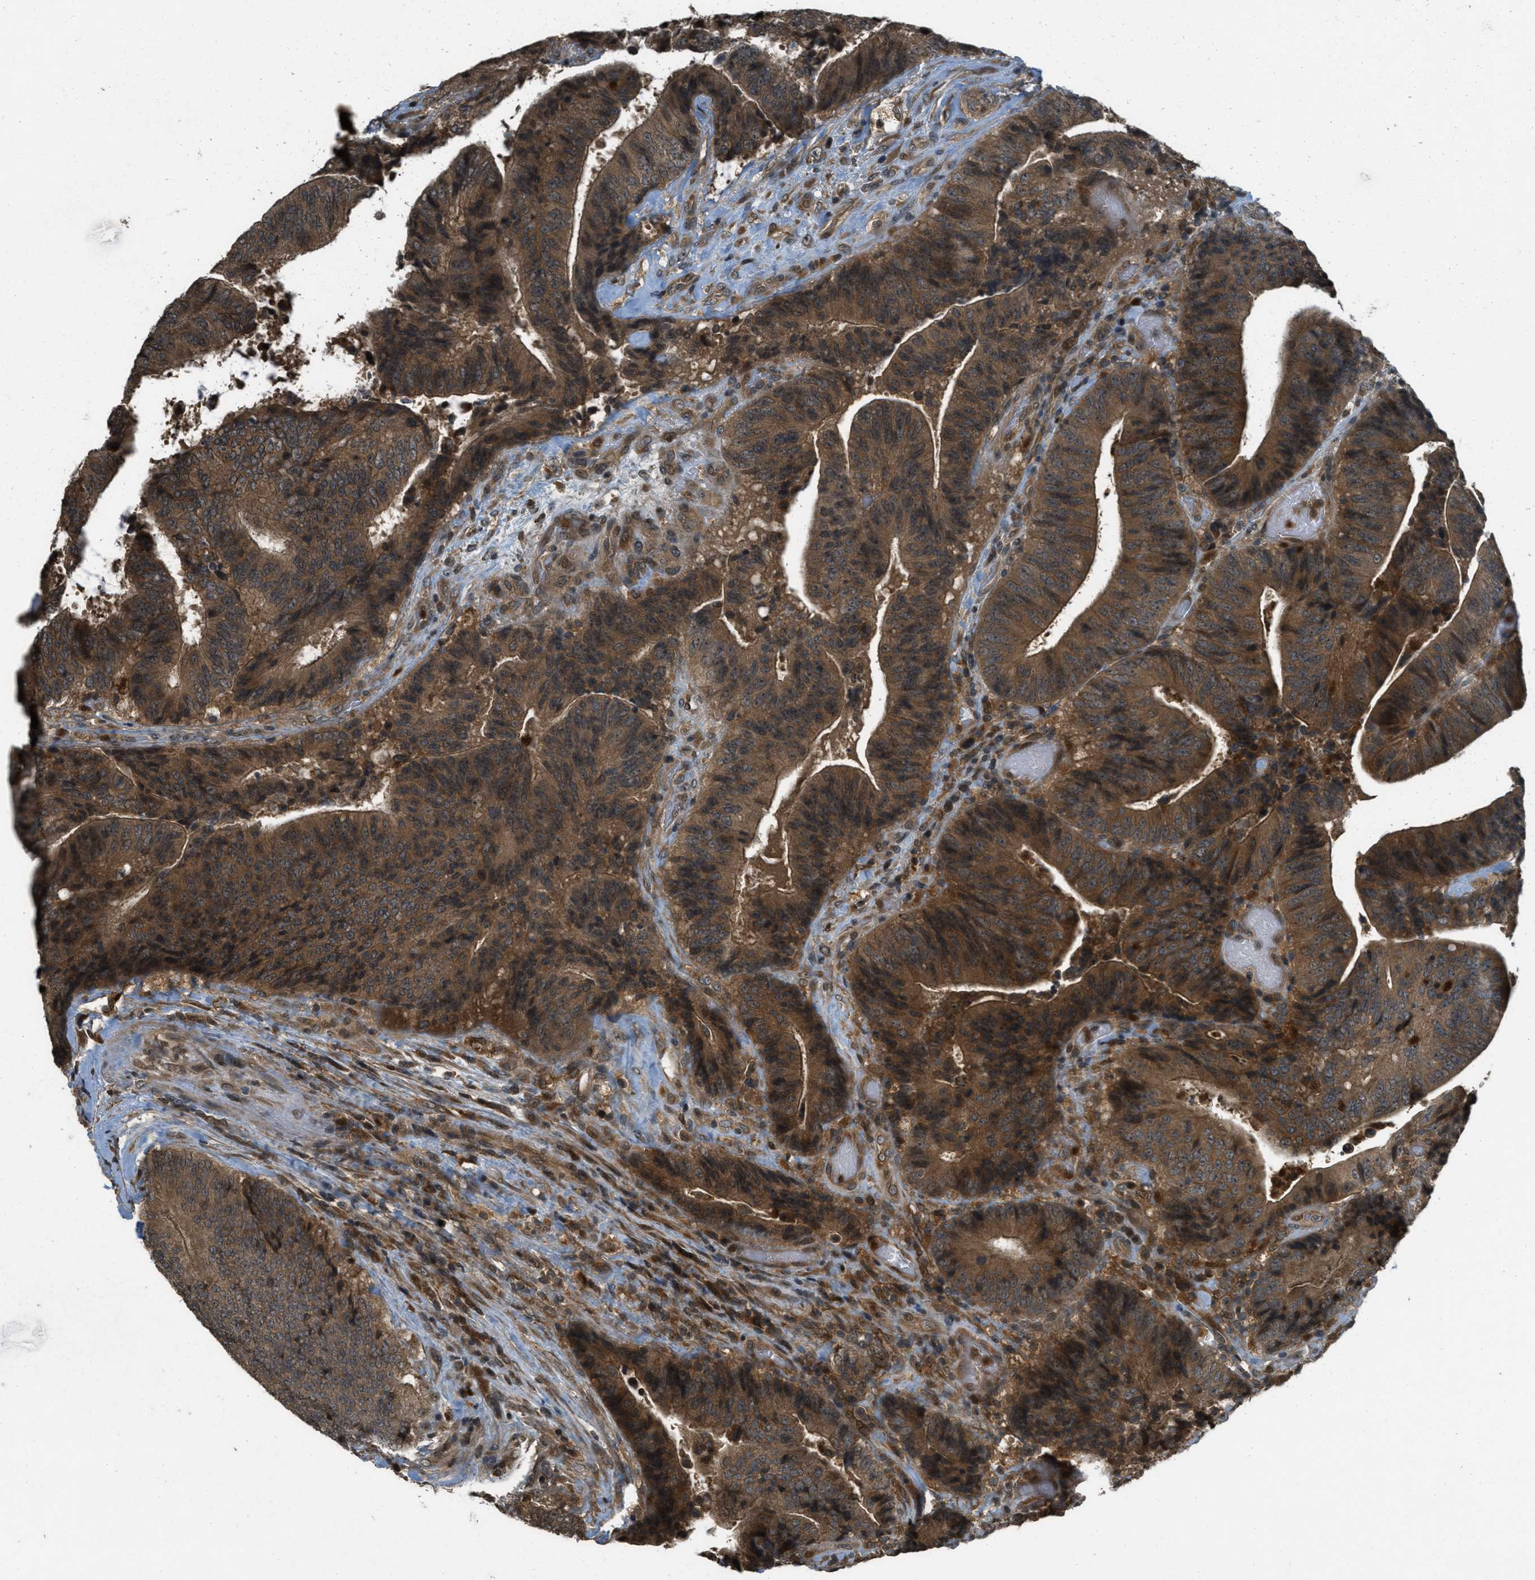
{"staining": {"intensity": "strong", "quantity": ">75%", "location": "cytoplasmic/membranous,nuclear"}, "tissue": "colorectal cancer", "cell_type": "Tumor cells", "image_type": "cancer", "snomed": [{"axis": "morphology", "description": "Adenocarcinoma, NOS"}, {"axis": "topography", "description": "Rectum"}], "caption": "Immunohistochemical staining of colorectal cancer shows high levels of strong cytoplasmic/membranous and nuclear protein expression in about >75% of tumor cells.", "gene": "ATG7", "patient": {"sex": "male", "age": 72}}